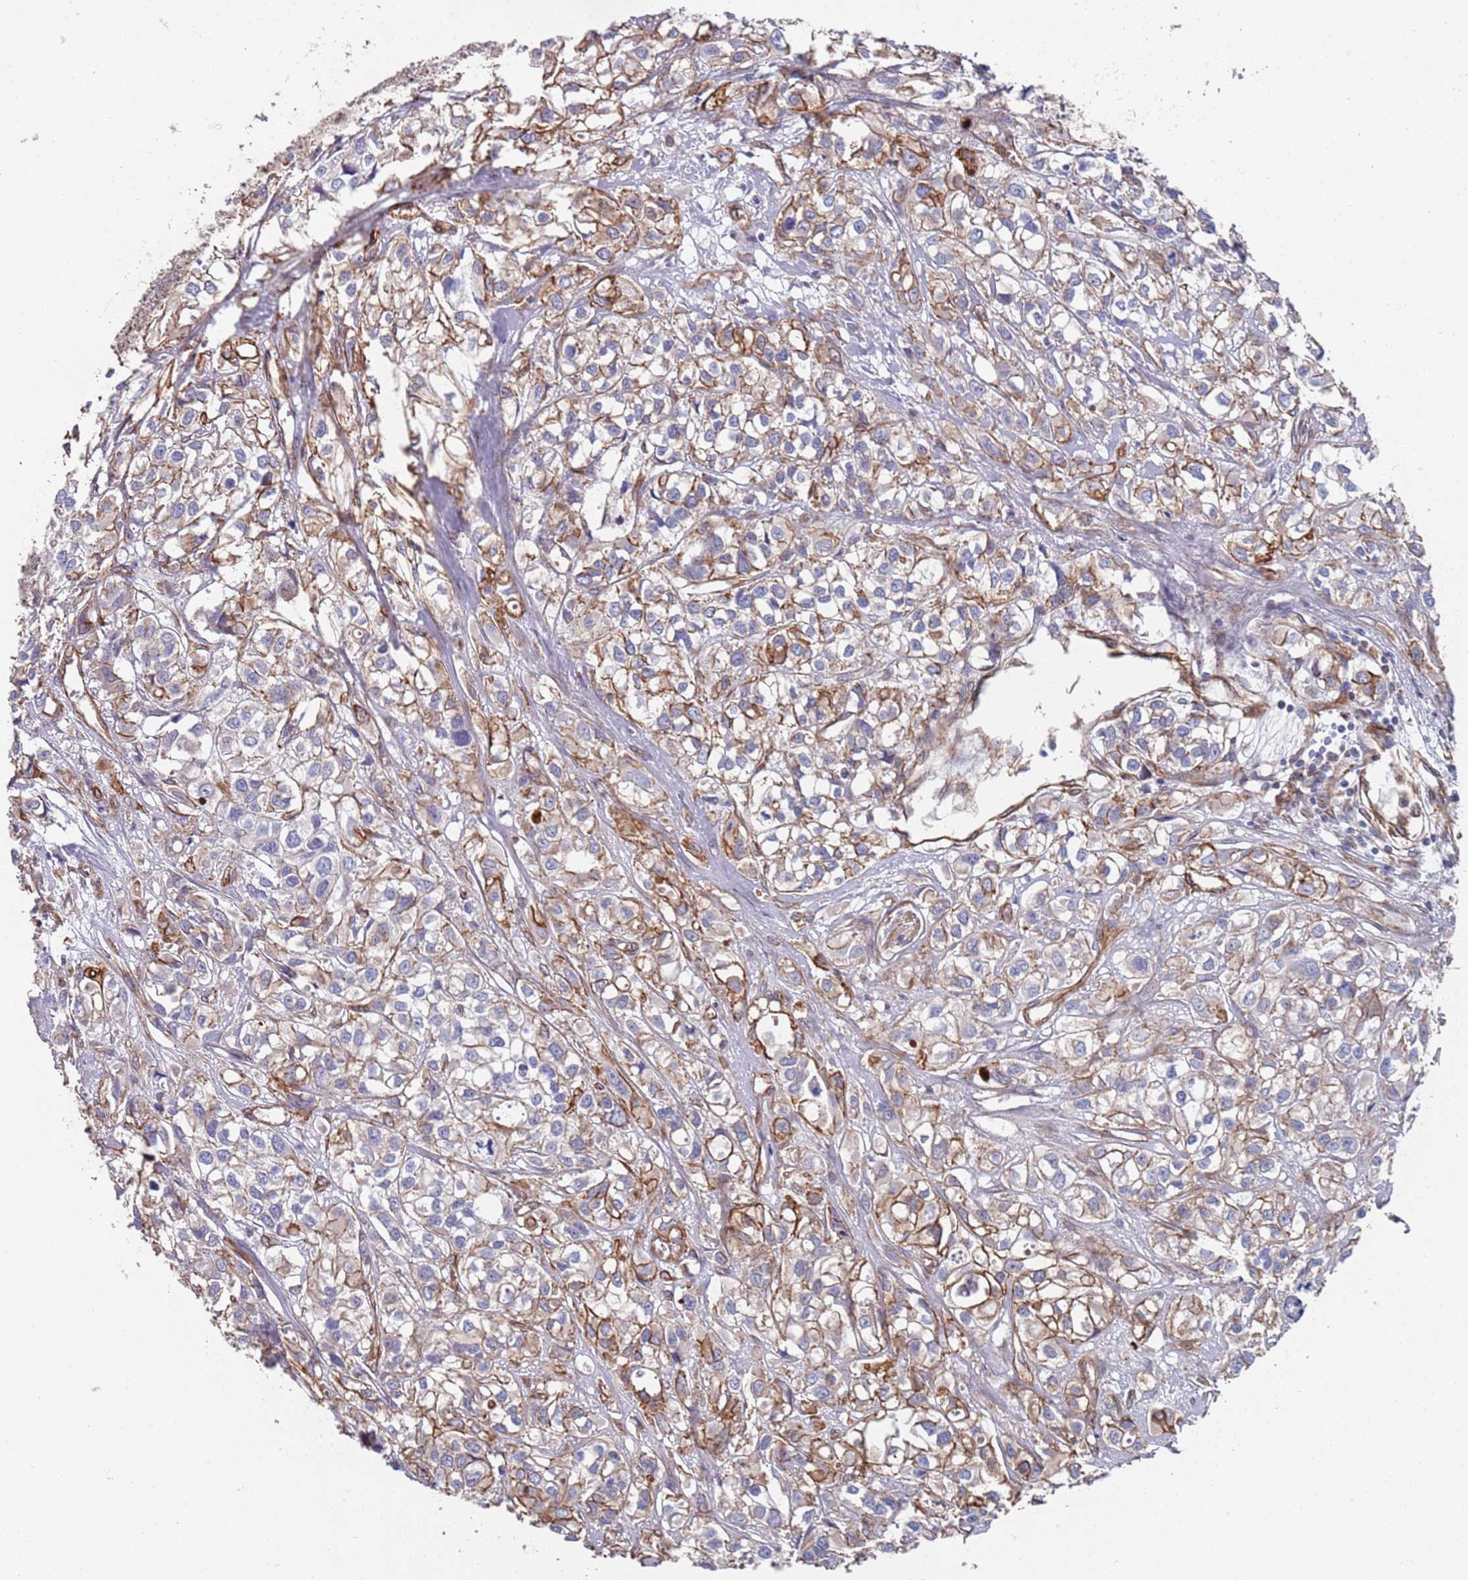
{"staining": {"intensity": "moderate", "quantity": "25%-75%", "location": "cytoplasmic/membranous"}, "tissue": "urothelial cancer", "cell_type": "Tumor cells", "image_type": "cancer", "snomed": [{"axis": "morphology", "description": "Urothelial carcinoma, High grade"}, {"axis": "topography", "description": "Urinary bladder"}], "caption": "Urothelial cancer stained for a protein (brown) shows moderate cytoplasmic/membranous positive positivity in approximately 25%-75% of tumor cells.", "gene": "JAKMIP2", "patient": {"sex": "male", "age": 67}}